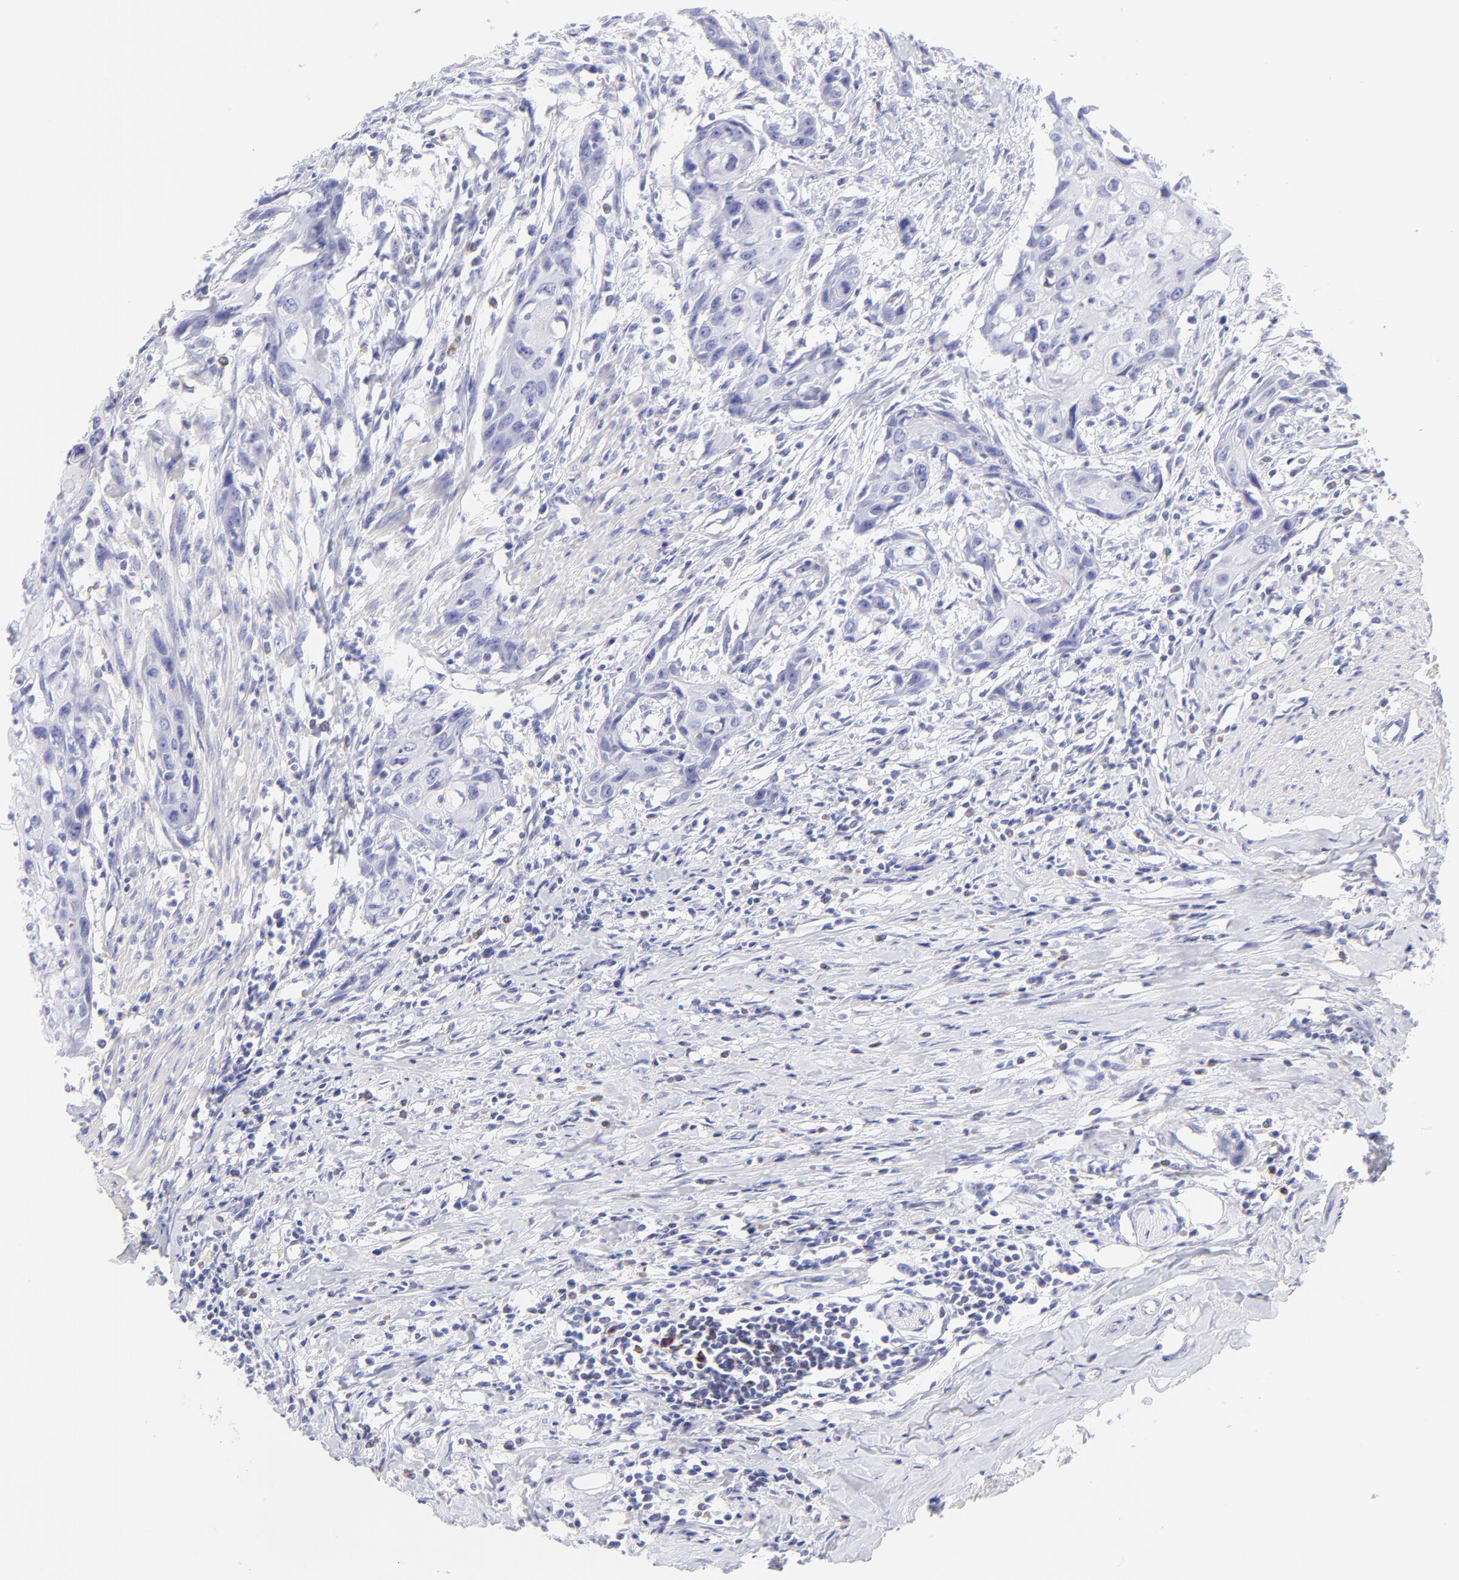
{"staining": {"intensity": "negative", "quantity": "none", "location": "none"}, "tissue": "urothelial cancer", "cell_type": "Tumor cells", "image_type": "cancer", "snomed": [{"axis": "morphology", "description": "Urothelial carcinoma, High grade"}, {"axis": "topography", "description": "Urinary bladder"}], "caption": "High-grade urothelial carcinoma stained for a protein using immunohistochemistry demonstrates no staining tumor cells.", "gene": "IRAG2", "patient": {"sex": "male", "age": 54}}